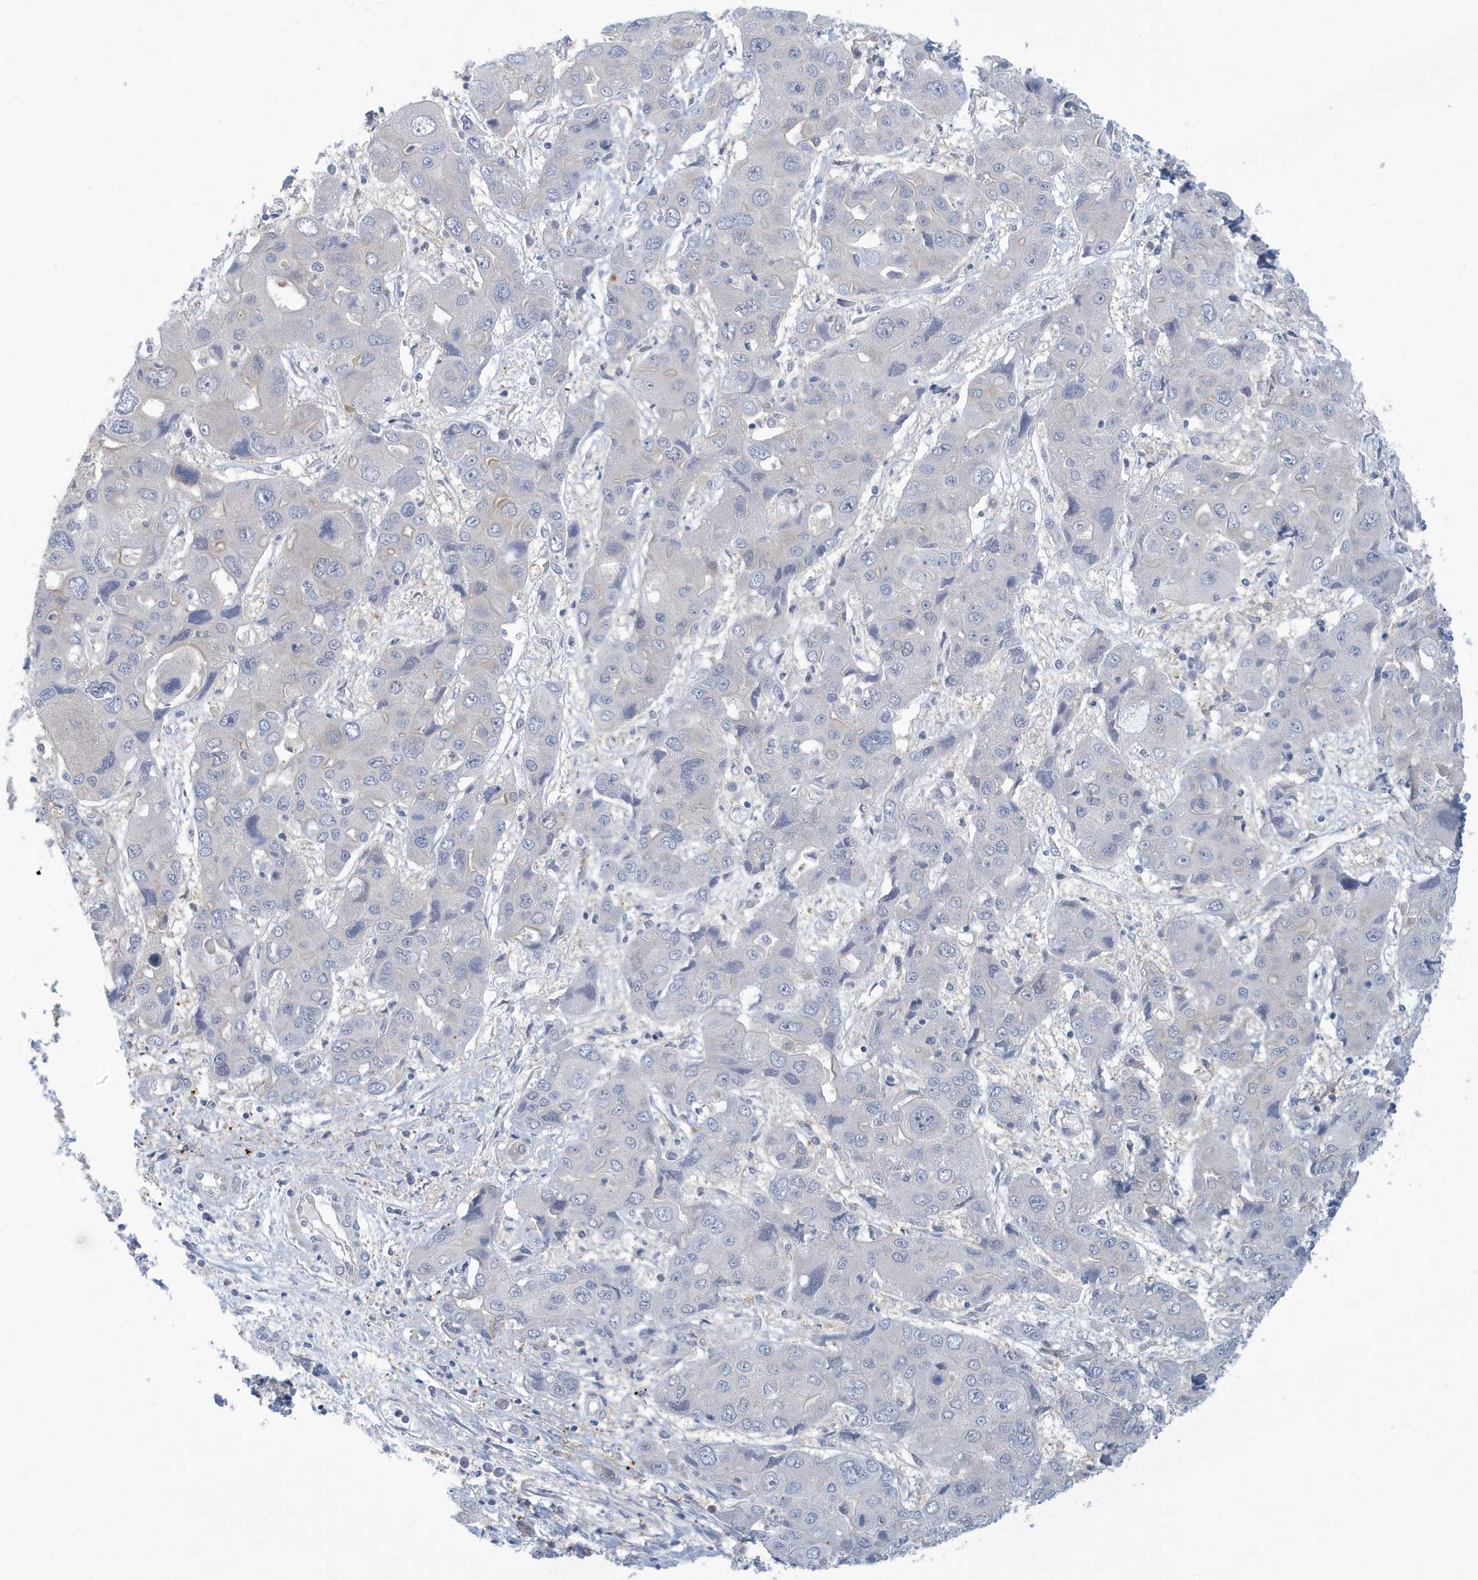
{"staining": {"intensity": "negative", "quantity": "none", "location": "none"}, "tissue": "liver cancer", "cell_type": "Tumor cells", "image_type": "cancer", "snomed": [{"axis": "morphology", "description": "Cholangiocarcinoma"}, {"axis": "topography", "description": "Liver"}], "caption": "This photomicrograph is of cholangiocarcinoma (liver) stained with immunohistochemistry to label a protein in brown with the nuclei are counter-stained blue. There is no expression in tumor cells.", "gene": "VTA1", "patient": {"sex": "male", "age": 67}}